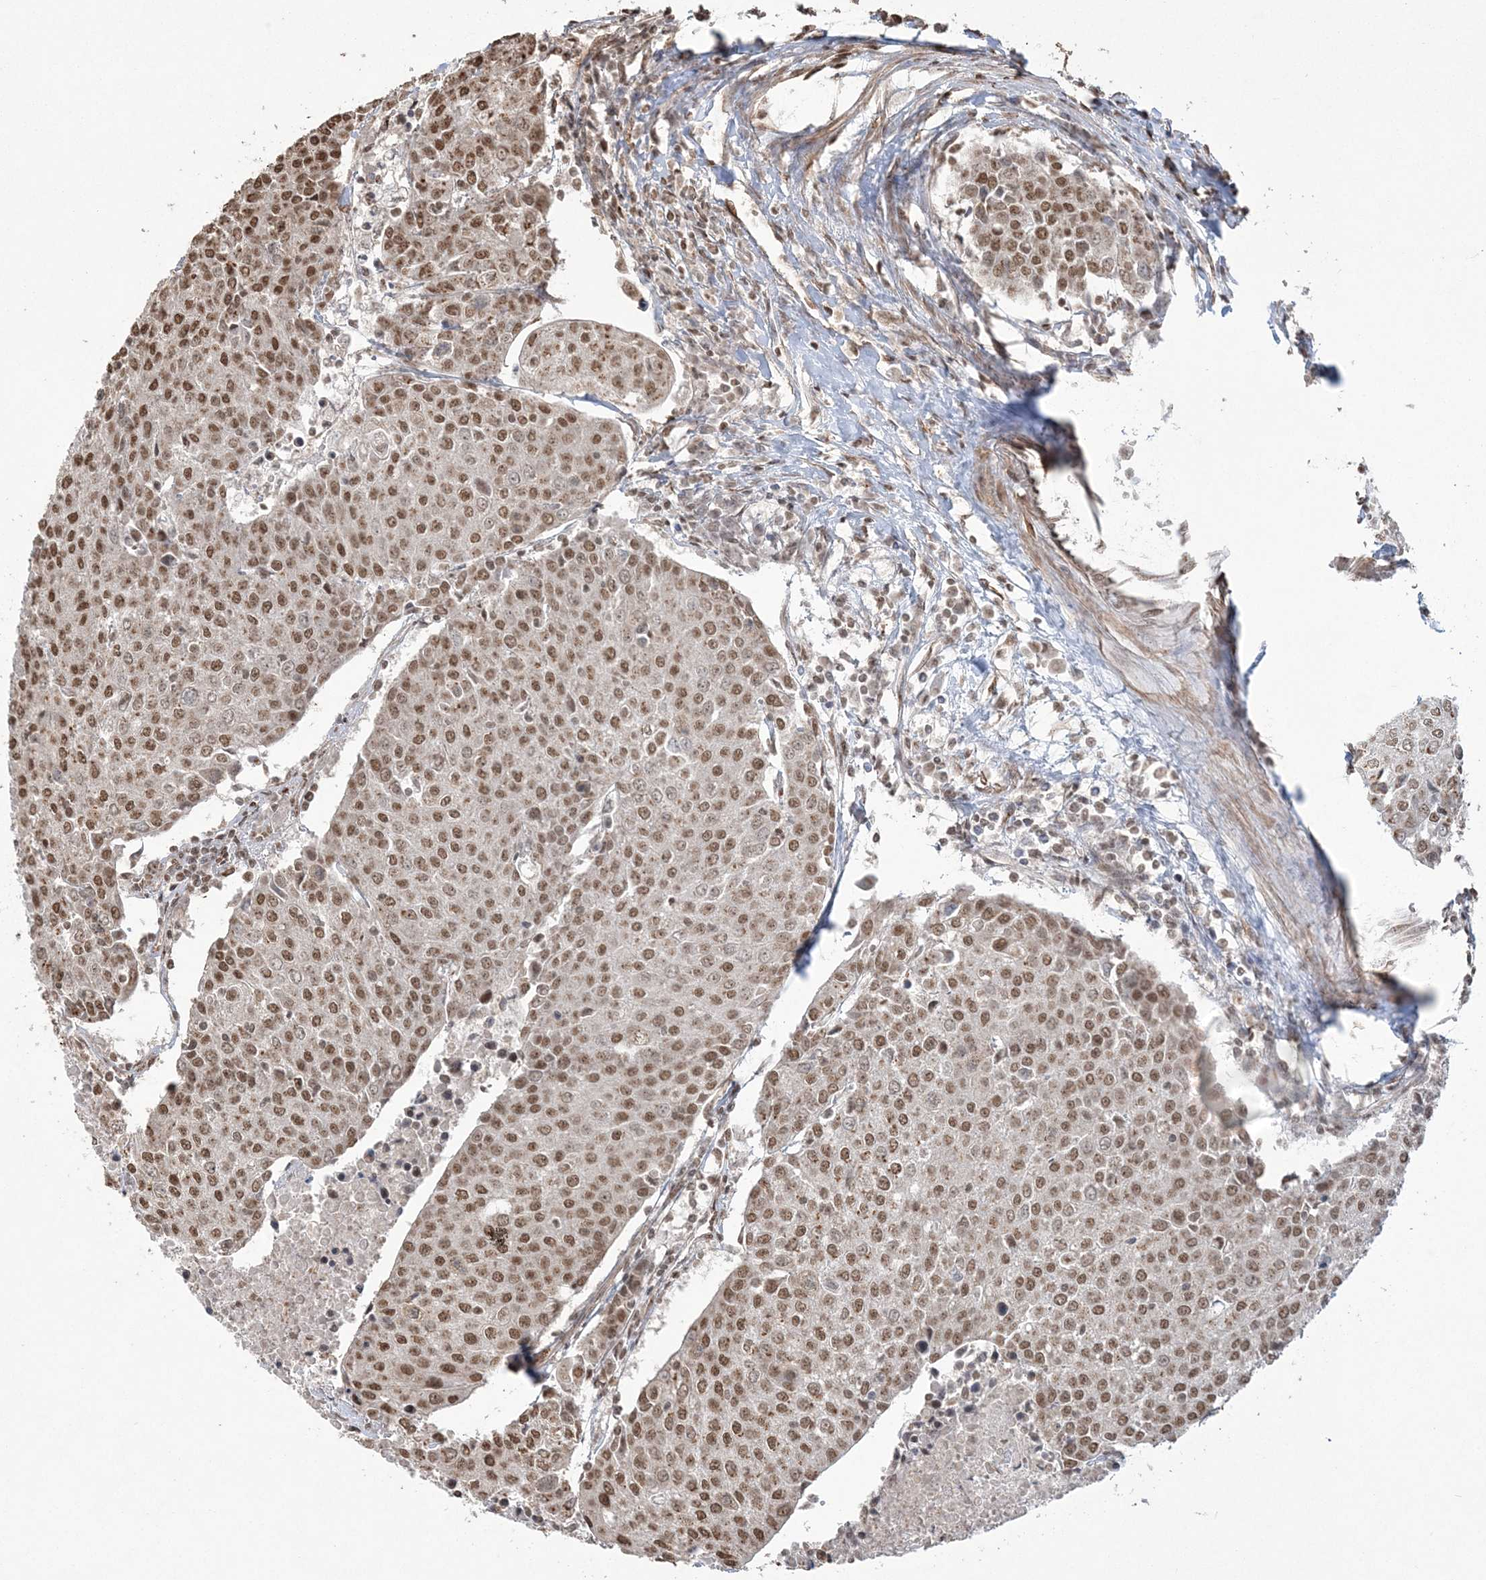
{"staining": {"intensity": "moderate", "quantity": ">75%", "location": "nuclear"}, "tissue": "urothelial cancer", "cell_type": "Tumor cells", "image_type": "cancer", "snomed": [{"axis": "morphology", "description": "Urothelial carcinoma, High grade"}, {"axis": "topography", "description": "Urinary bladder"}], "caption": "Urothelial carcinoma (high-grade) stained with a protein marker demonstrates moderate staining in tumor cells.", "gene": "ZNF839", "patient": {"sex": "female", "age": 85}}